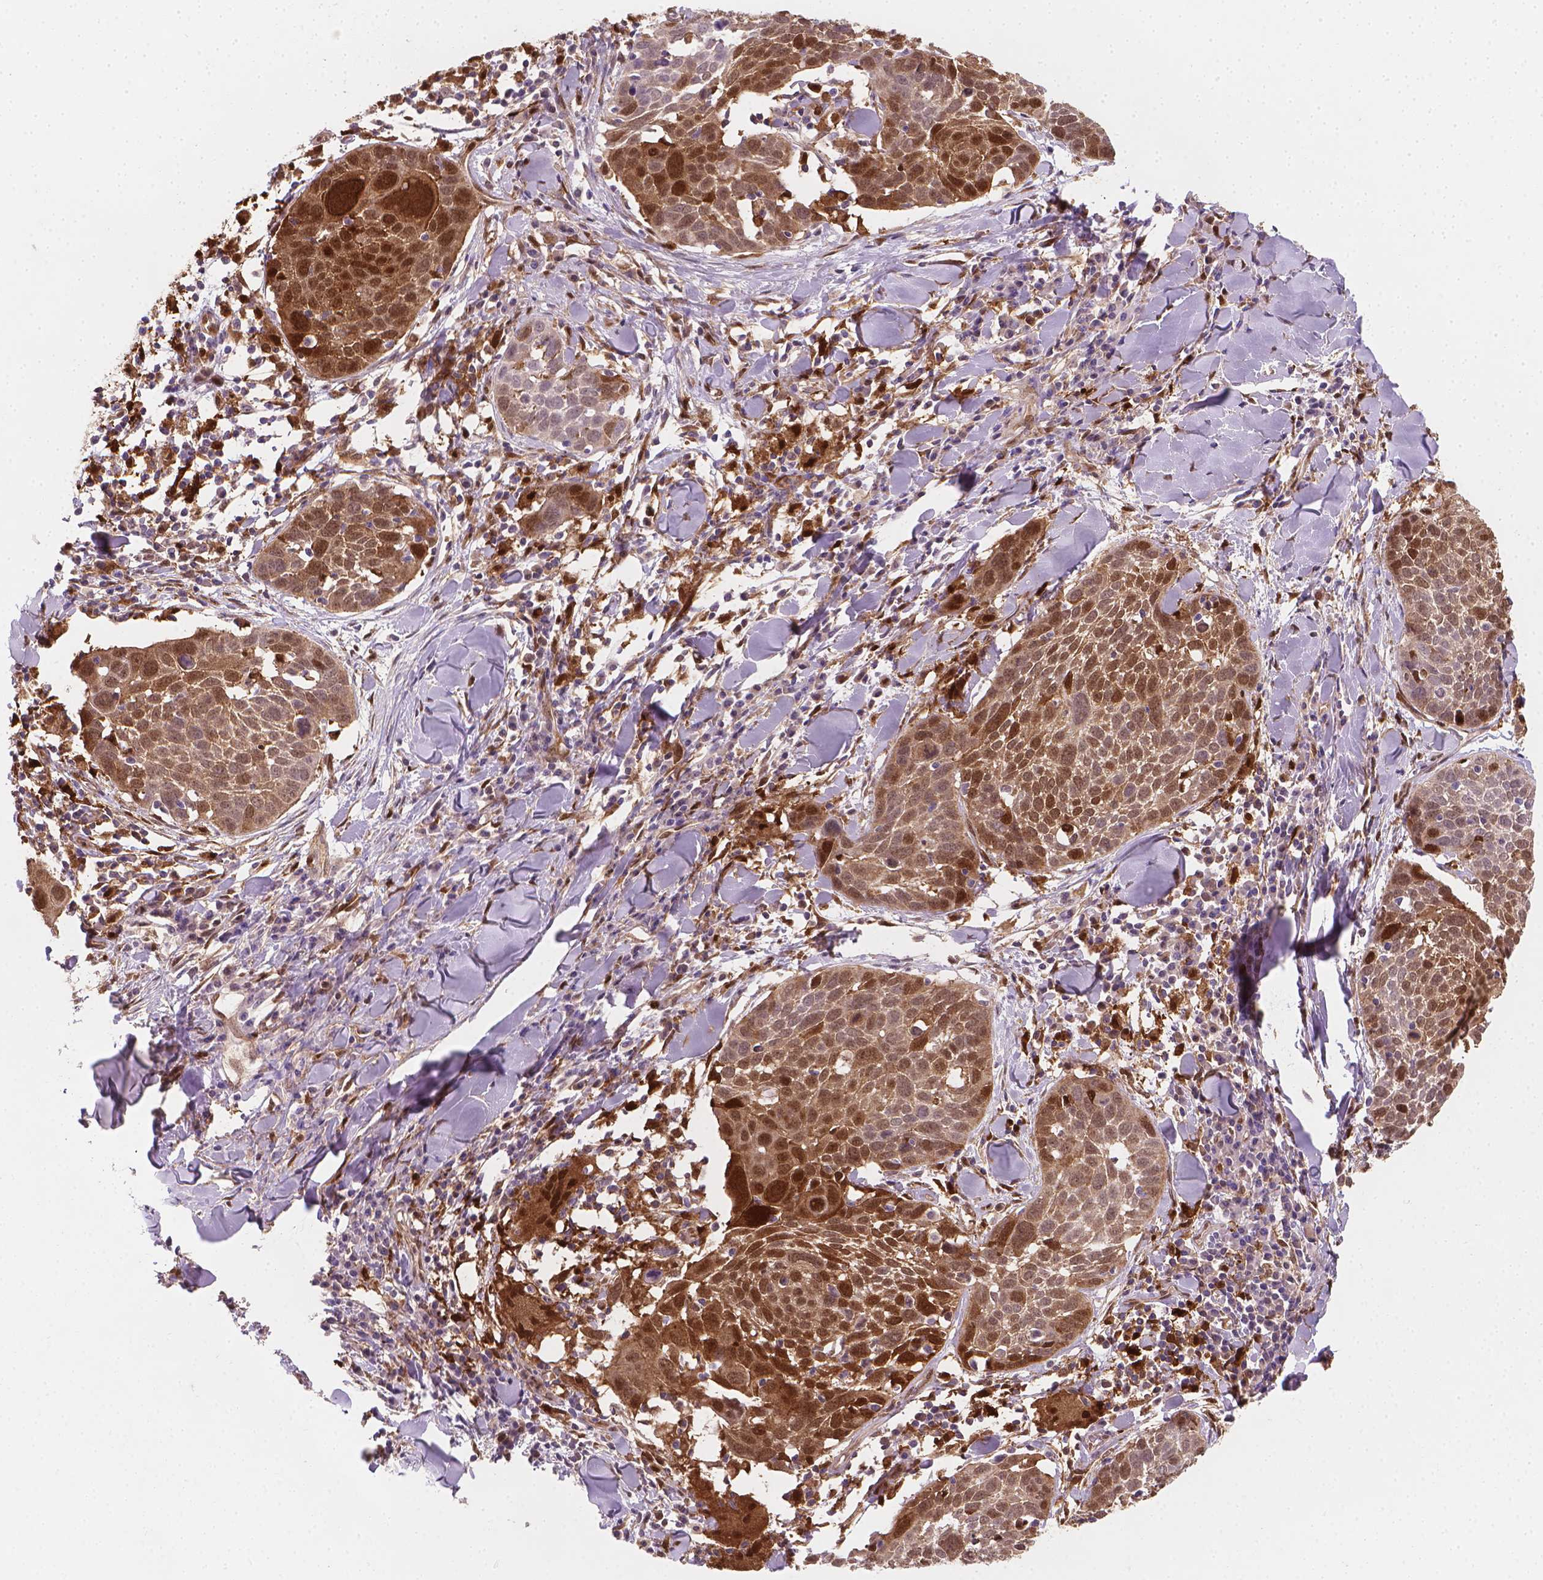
{"staining": {"intensity": "moderate", "quantity": "25%-75%", "location": "cytoplasmic/membranous,nuclear"}, "tissue": "lung cancer", "cell_type": "Tumor cells", "image_type": "cancer", "snomed": [{"axis": "morphology", "description": "Squamous cell carcinoma, NOS"}, {"axis": "topography", "description": "Lung"}], "caption": "Immunohistochemical staining of human squamous cell carcinoma (lung) demonstrates medium levels of moderate cytoplasmic/membranous and nuclear protein positivity in about 25%-75% of tumor cells. Using DAB (3,3'-diaminobenzidine) (brown) and hematoxylin (blue) stains, captured at high magnification using brightfield microscopy.", "gene": "TNFAIP2", "patient": {"sex": "male", "age": 57}}